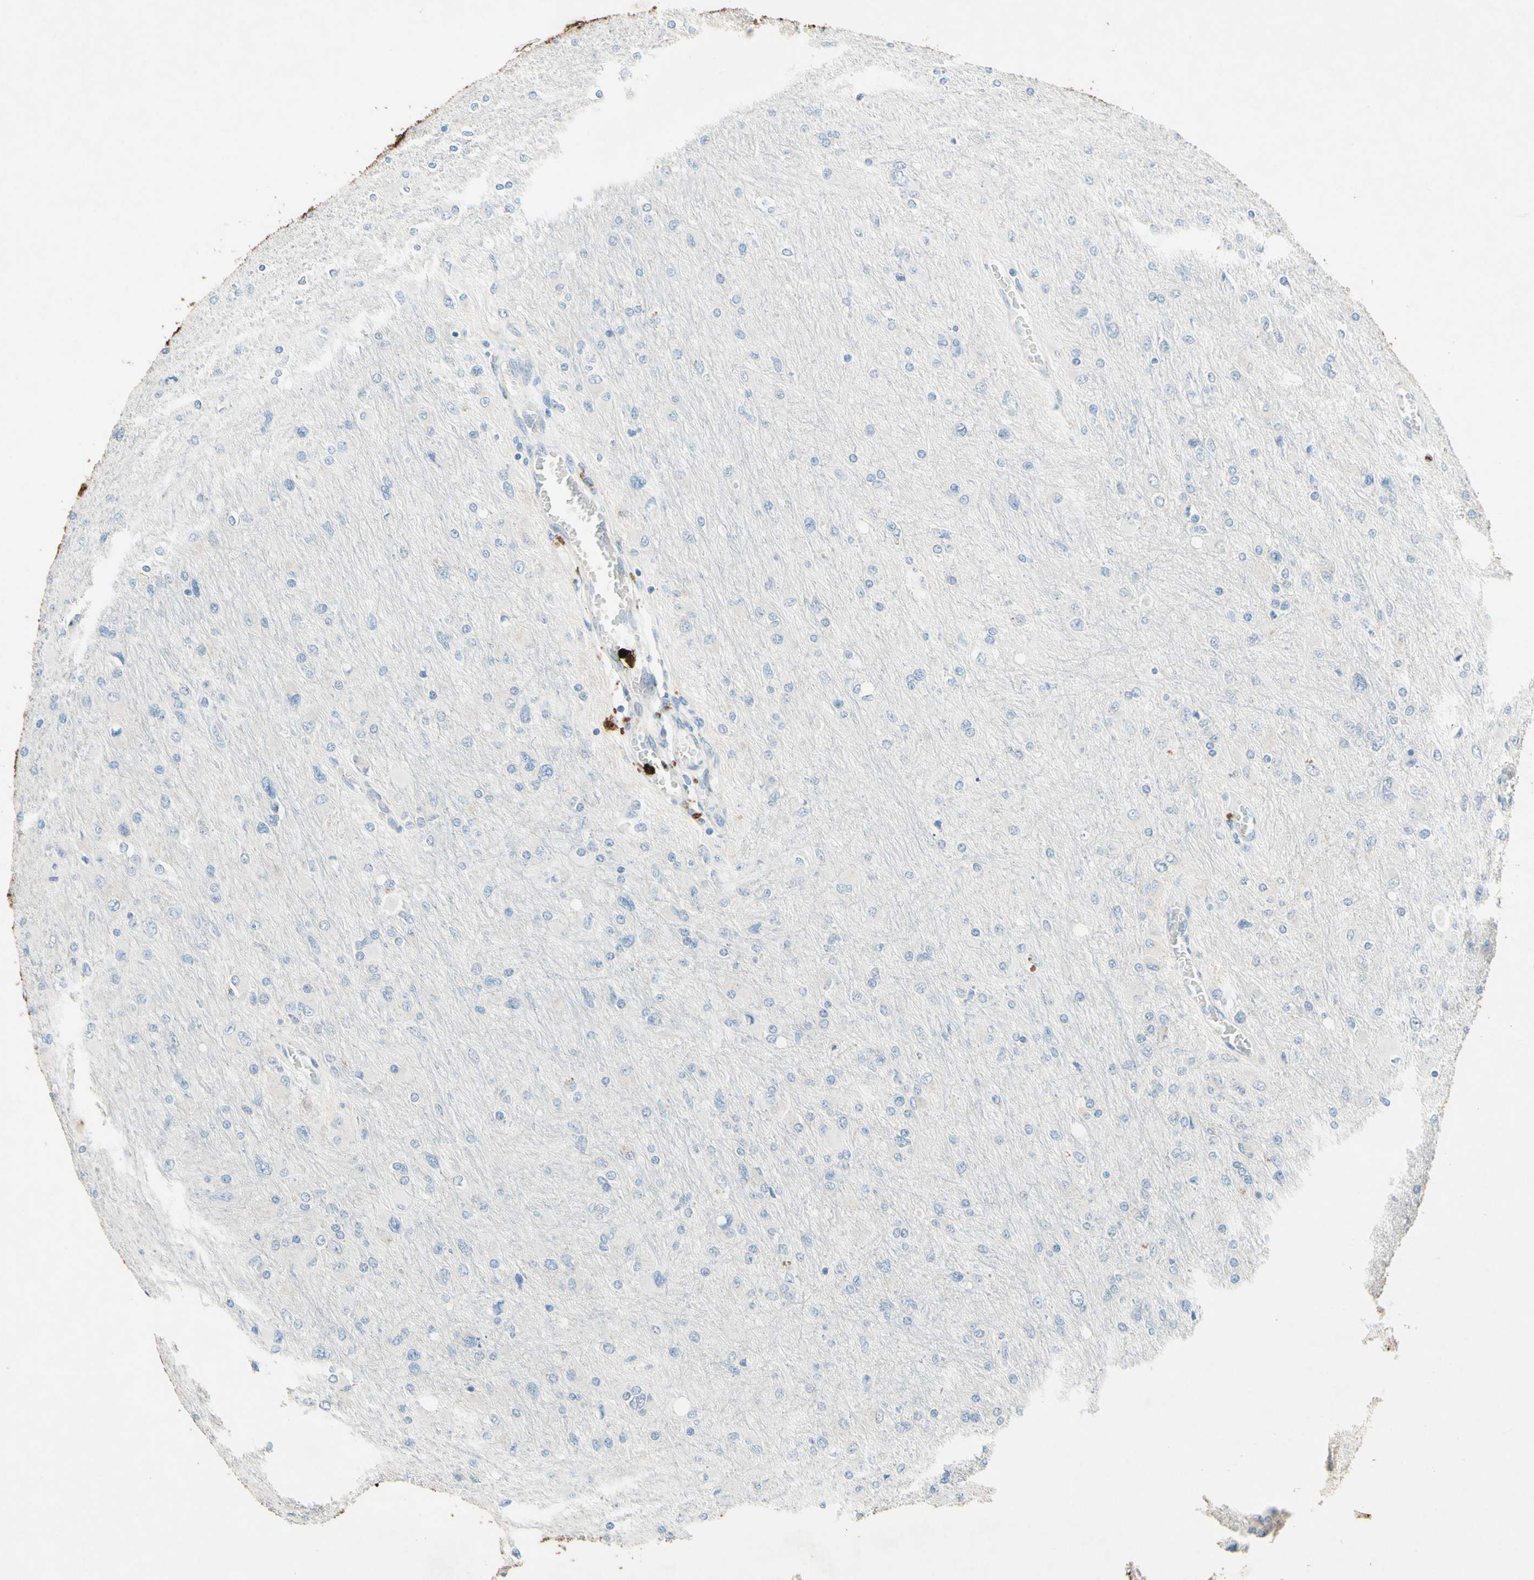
{"staining": {"intensity": "negative", "quantity": "none", "location": "none"}, "tissue": "glioma", "cell_type": "Tumor cells", "image_type": "cancer", "snomed": [{"axis": "morphology", "description": "Glioma, malignant, High grade"}, {"axis": "topography", "description": "Cerebral cortex"}], "caption": "DAB immunohistochemical staining of malignant high-grade glioma exhibits no significant staining in tumor cells.", "gene": "NFKBIZ", "patient": {"sex": "female", "age": 36}}